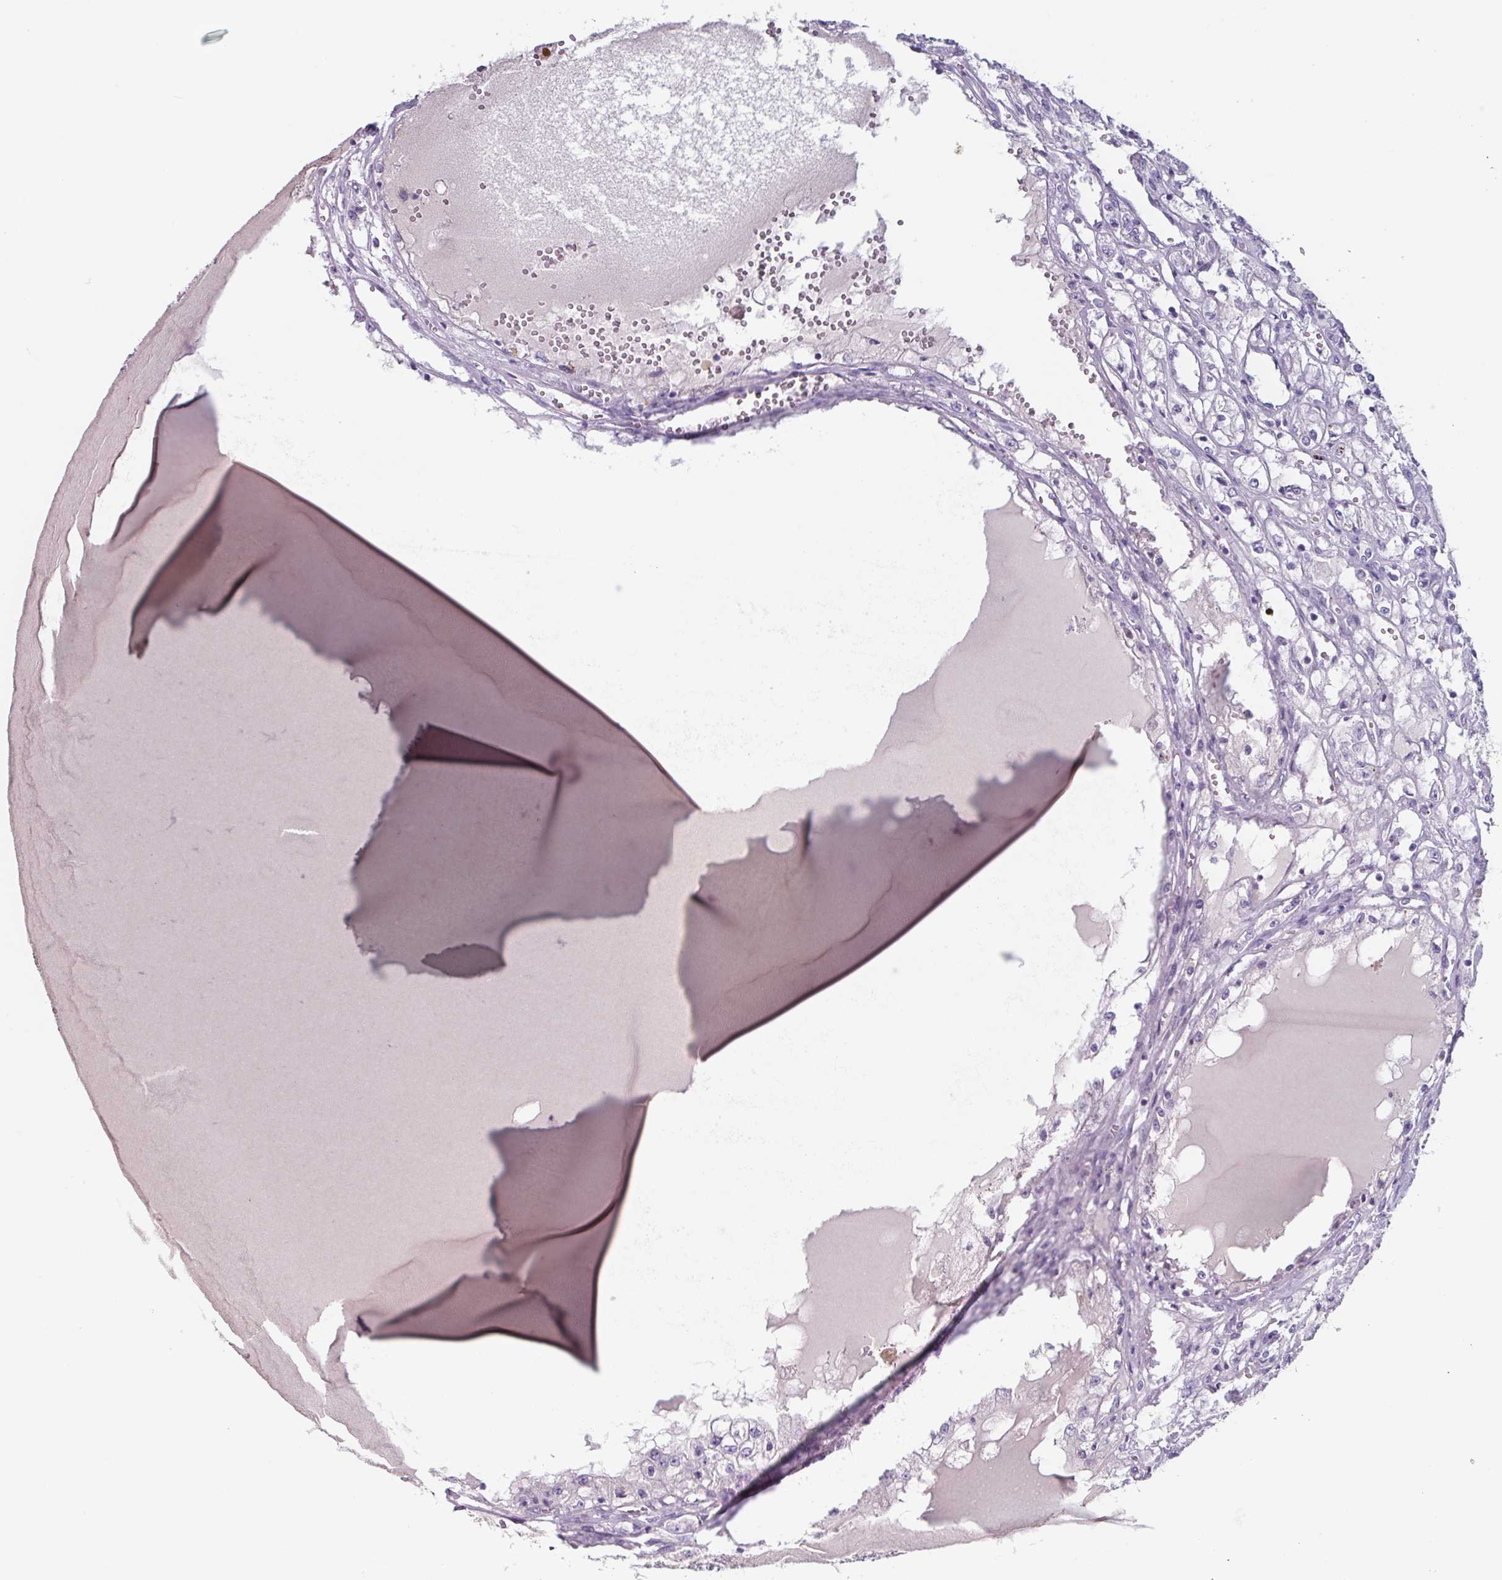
{"staining": {"intensity": "negative", "quantity": "none", "location": "none"}, "tissue": "renal cancer", "cell_type": "Tumor cells", "image_type": "cancer", "snomed": [{"axis": "morphology", "description": "Adenocarcinoma, NOS"}, {"axis": "topography", "description": "Kidney"}], "caption": "A micrograph of renal cancer (adenocarcinoma) stained for a protein shows no brown staining in tumor cells.", "gene": "OR2T10", "patient": {"sex": "male", "age": 56}}